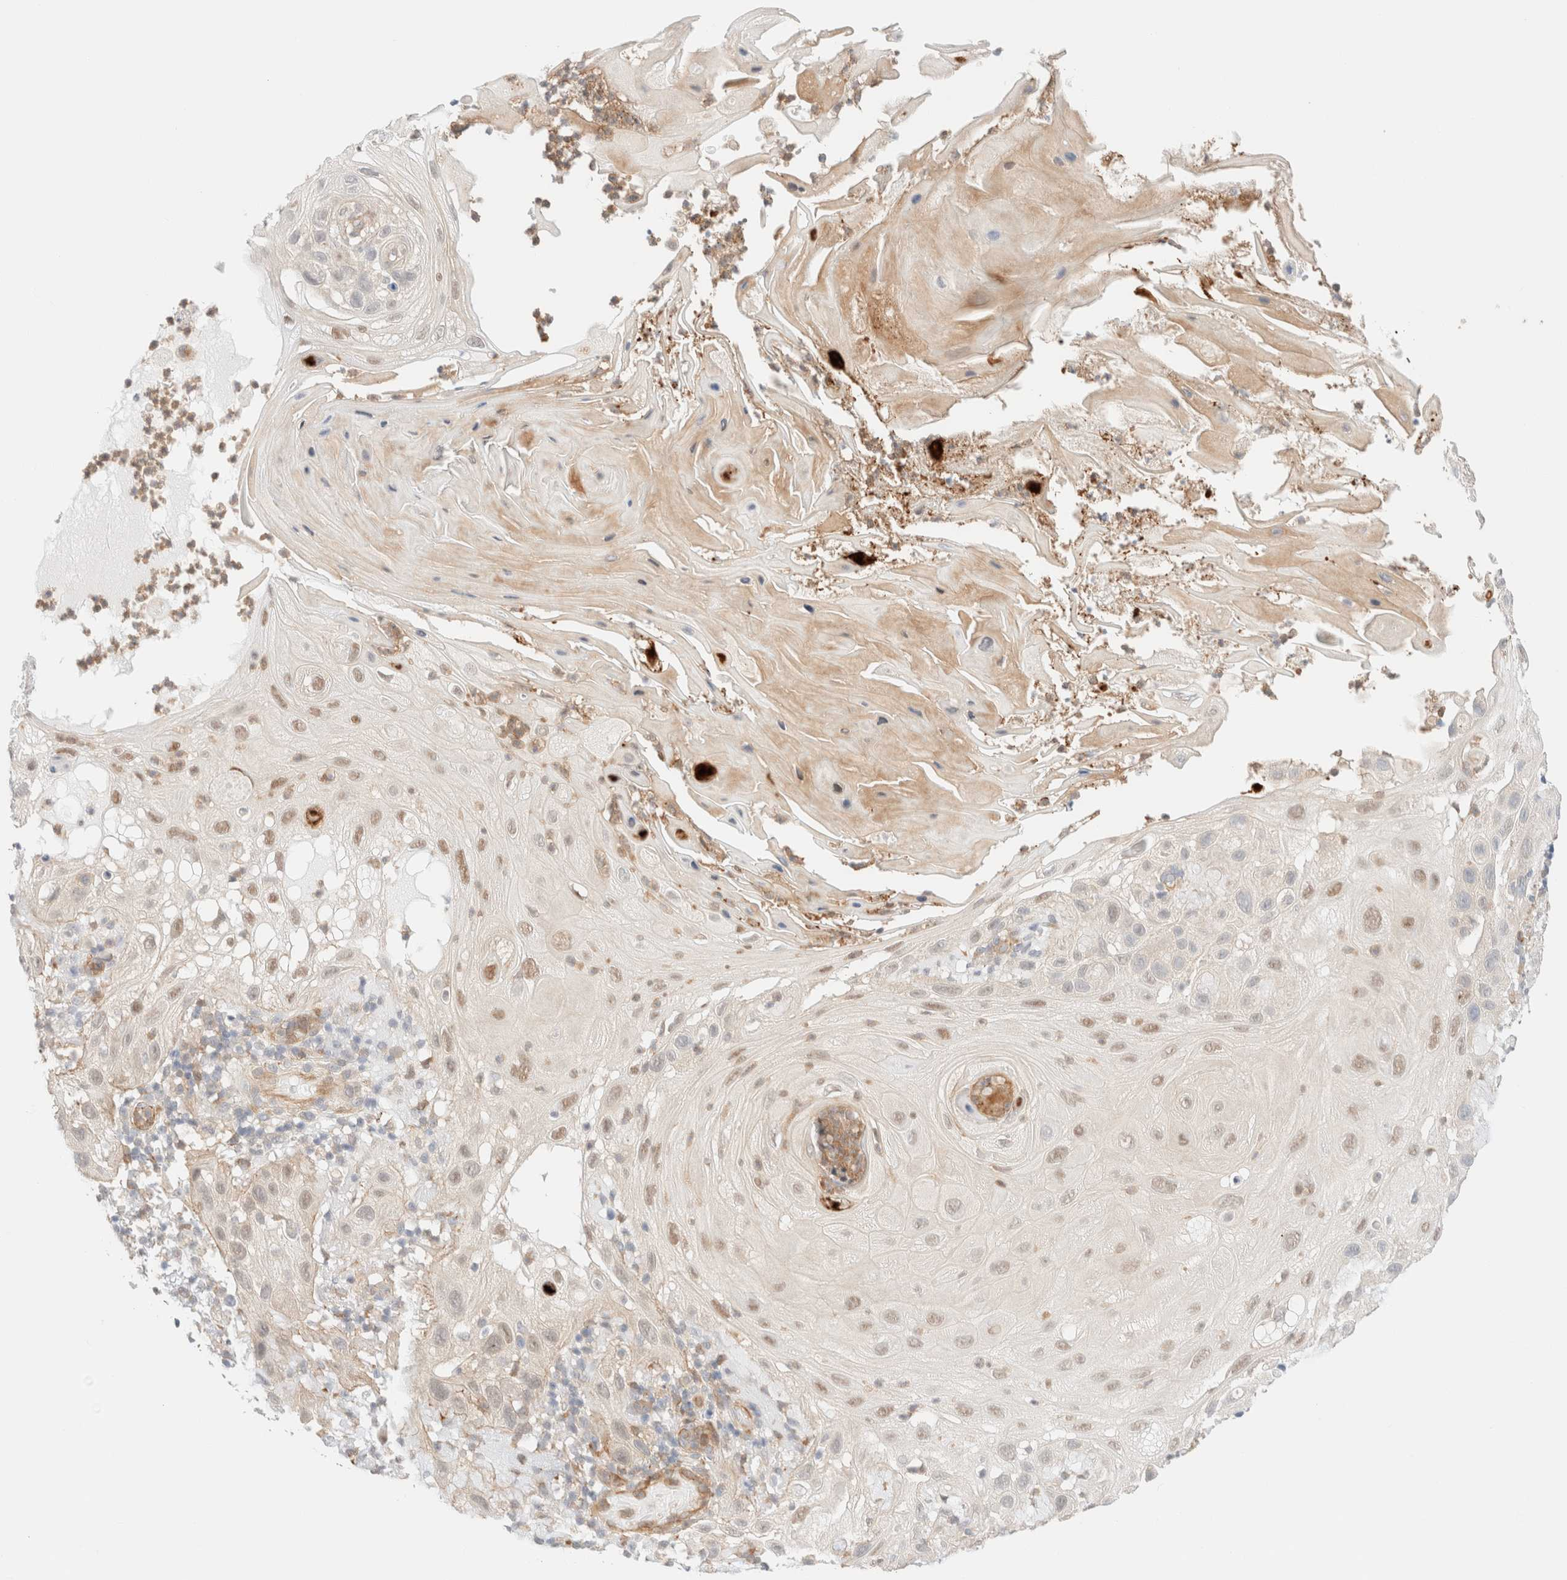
{"staining": {"intensity": "moderate", "quantity": "25%-75%", "location": "cytoplasmic/membranous,nuclear"}, "tissue": "skin cancer", "cell_type": "Tumor cells", "image_type": "cancer", "snomed": [{"axis": "morphology", "description": "Squamous cell carcinoma, NOS"}, {"axis": "topography", "description": "Skin"}], "caption": "Protein staining demonstrates moderate cytoplasmic/membranous and nuclear expression in about 25%-75% of tumor cells in skin squamous cell carcinoma. The protein is shown in brown color, while the nuclei are stained blue.", "gene": "UNC13B", "patient": {"sex": "female", "age": 96}}